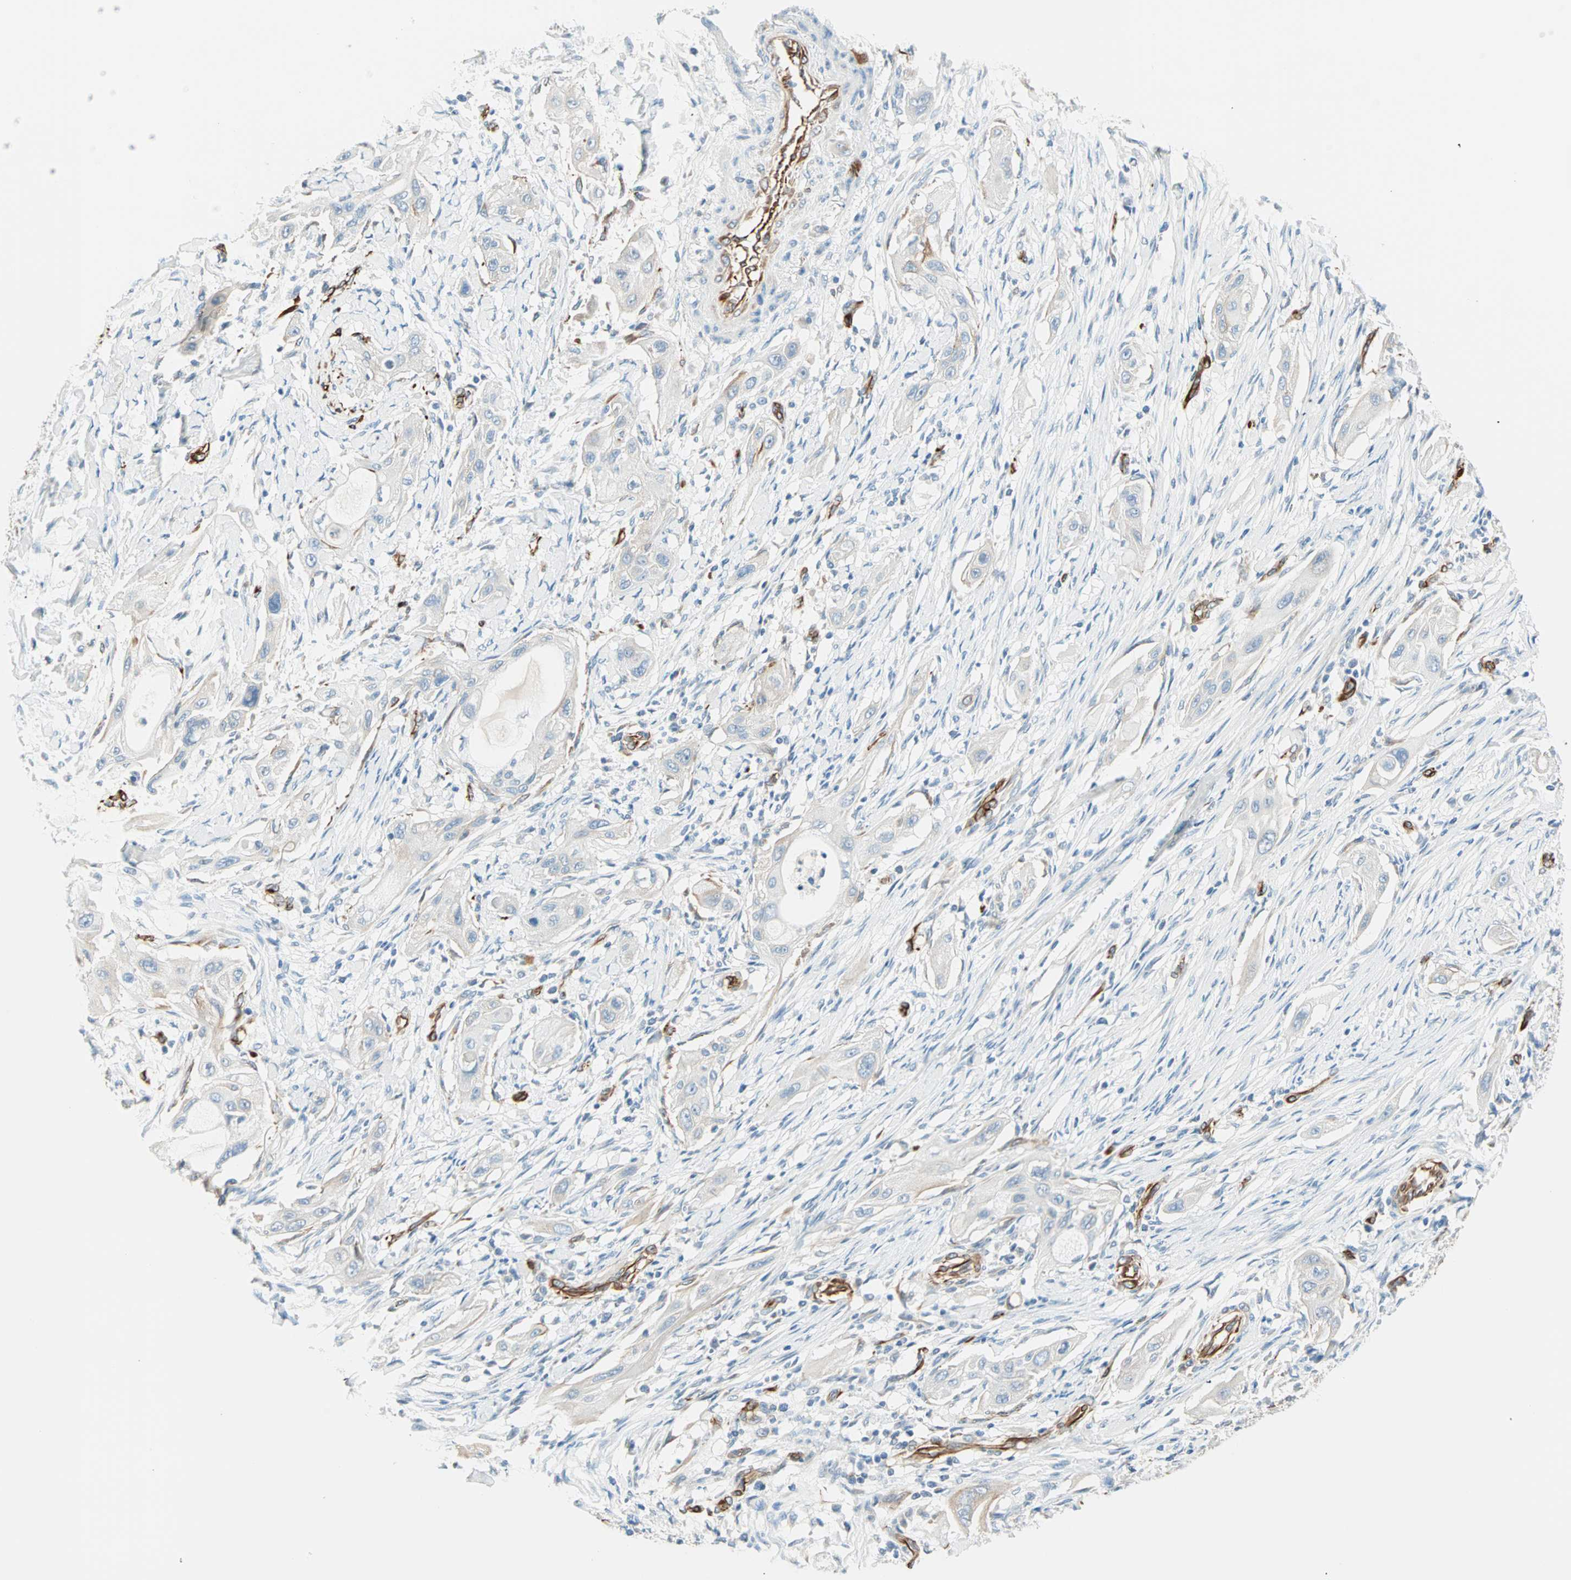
{"staining": {"intensity": "negative", "quantity": "none", "location": "none"}, "tissue": "lung cancer", "cell_type": "Tumor cells", "image_type": "cancer", "snomed": [{"axis": "morphology", "description": "Squamous cell carcinoma, NOS"}, {"axis": "topography", "description": "Lung"}], "caption": "Tumor cells are negative for protein expression in human squamous cell carcinoma (lung).", "gene": "NES", "patient": {"sex": "female", "age": 47}}